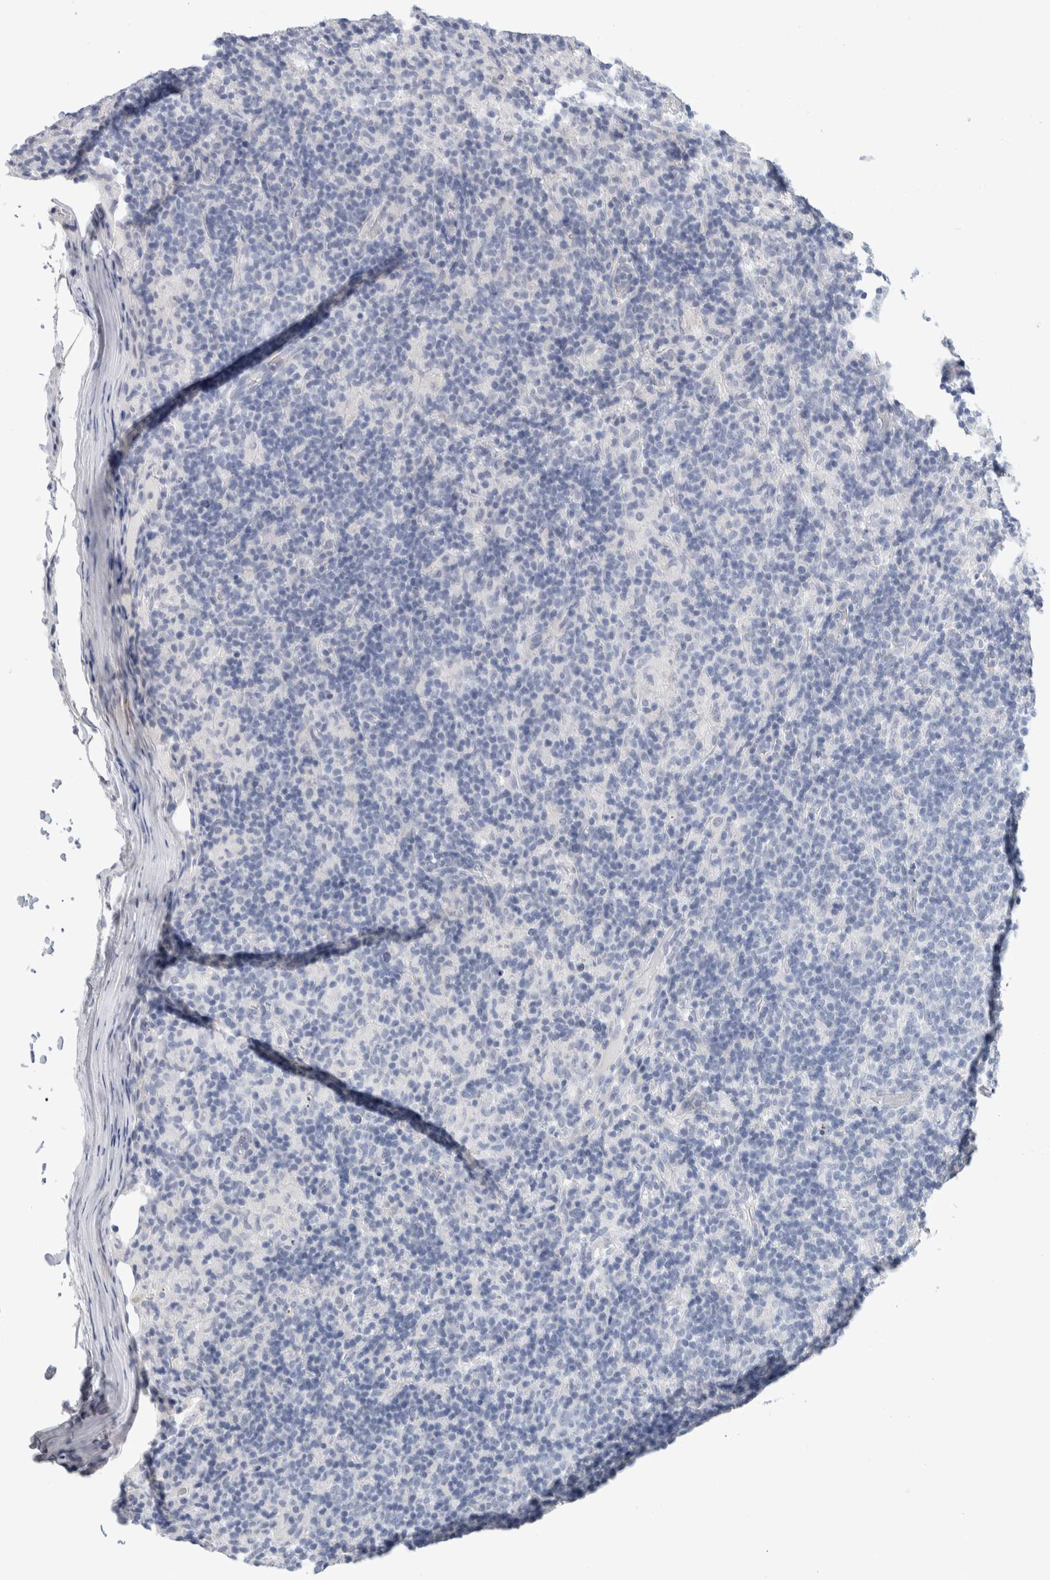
{"staining": {"intensity": "negative", "quantity": "none", "location": "none"}, "tissue": "lymphoma", "cell_type": "Tumor cells", "image_type": "cancer", "snomed": [{"axis": "morphology", "description": "Hodgkin's disease, NOS"}, {"axis": "topography", "description": "Lymph node"}], "caption": "This is a image of IHC staining of Hodgkin's disease, which shows no expression in tumor cells.", "gene": "SCN2A", "patient": {"sex": "male", "age": 70}}